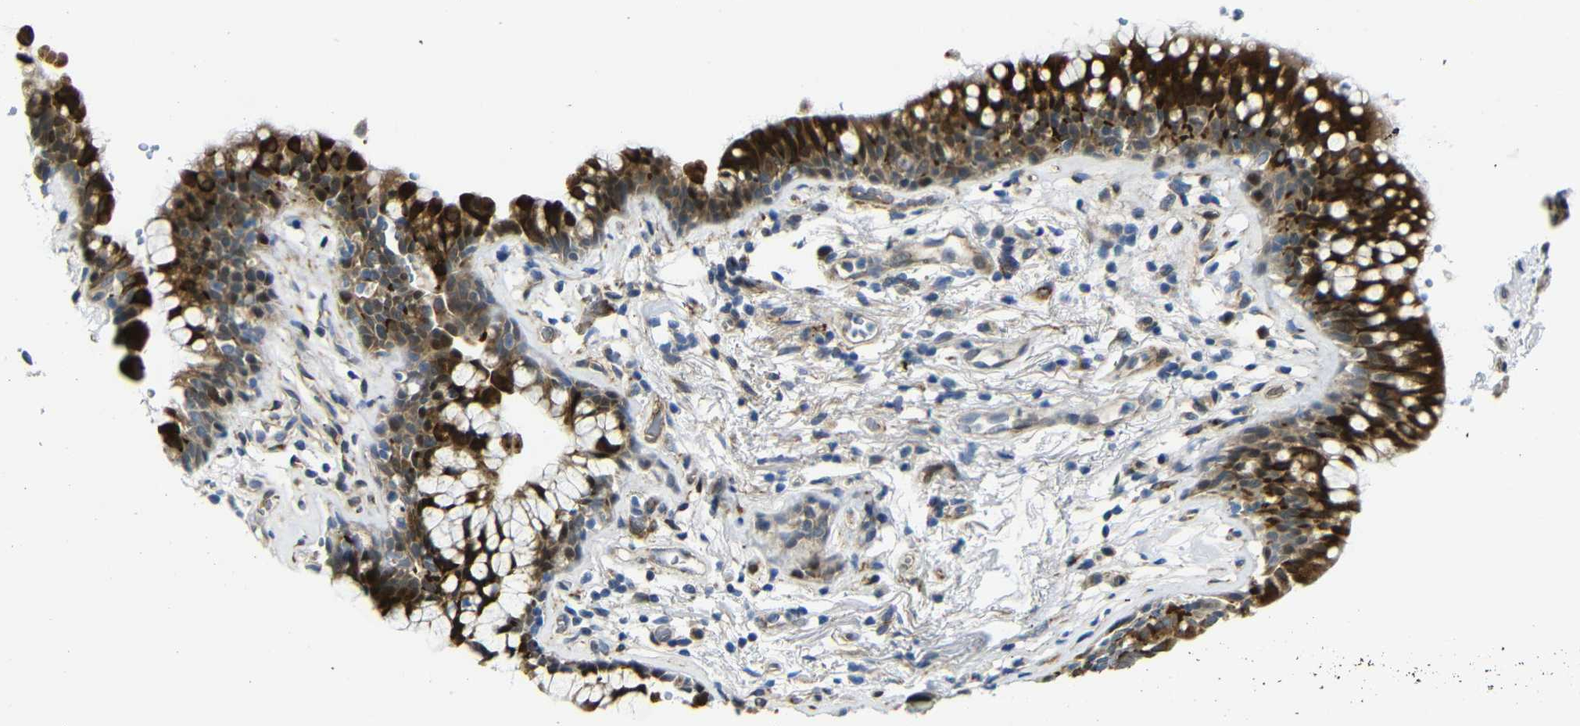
{"staining": {"intensity": "strong", "quantity": ">75%", "location": "cytoplasmic/membranous"}, "tissue": "bronchus", "cell_type": "Respiratory epithelial cells", "image_type": "normal", "snomed": [{"axis": "morphology", "description": "Normal tissue, NOS"}, {"axis": "topography", "description": "Cartilage tissue"}, {"axis": "topography", "description": "Bronchus"}], "caption": "Bronchus stained with DAB (3,3'-diaminobenzidine) IHC displays high levels of strong cytoplasmic/membranous staining in about >75% of respiratory epithelial cells.", "gene": "PARP14", "patient": {"sex": "female", "age": 53}}